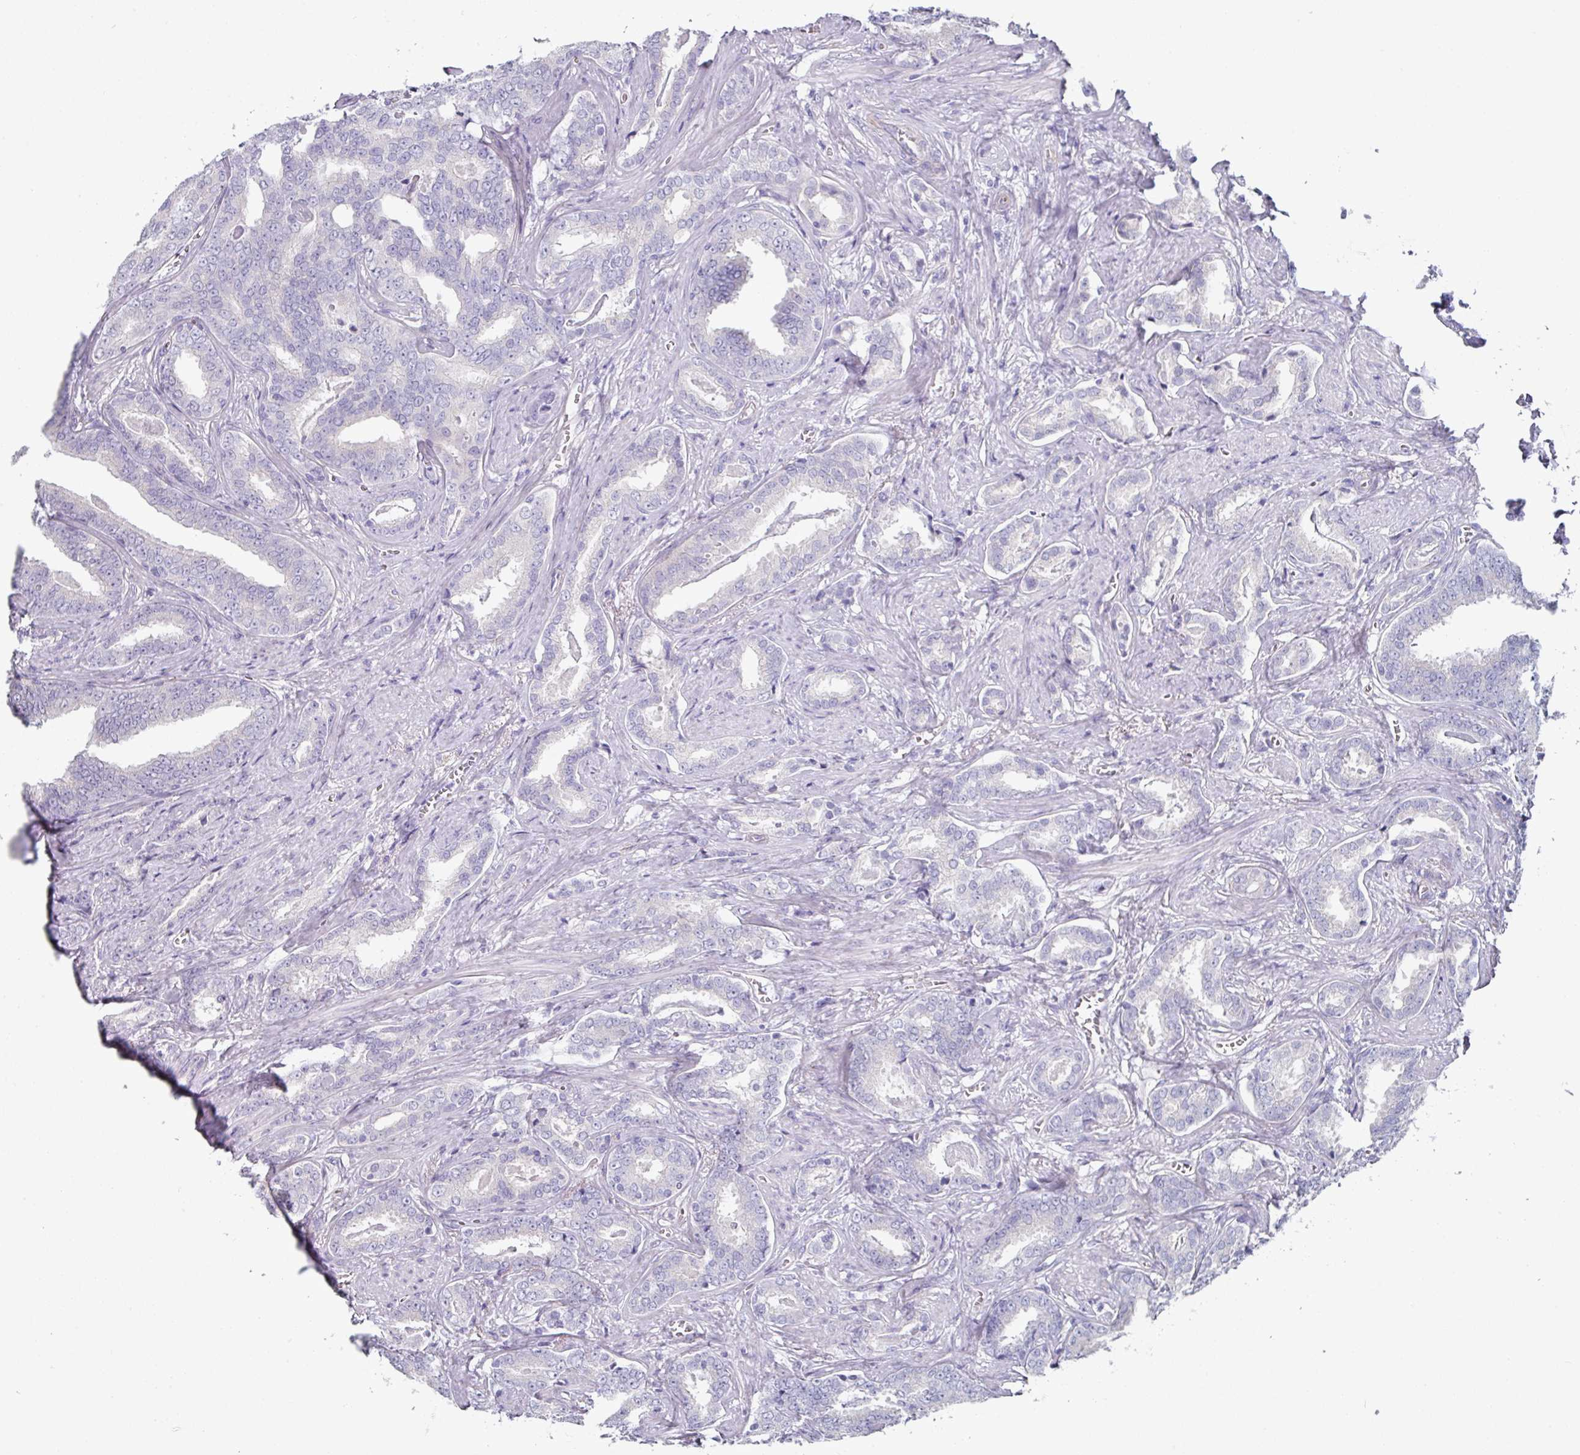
{"staining": {"intensity": "negative", "quantity": "none", "location": "none"}, "tissue": "prostate cancer", "cell_type": "Tumor cells", "image_type": "cancer", "snomed": [{"axis": "morphology", "description": "Adenocarcinoma, High grade"}, {"axis": "topography", "description": "Prostate"}], "caption": "DAB (3,3'-diaminobenzidine) immunohistochemical staining of prostate cancer (high-grade adenocarcinoma) demonstrates no significant positivity in tumor cells.", "gene": "SLC17A7", "patient": {"sex": "male", "age": 67}}